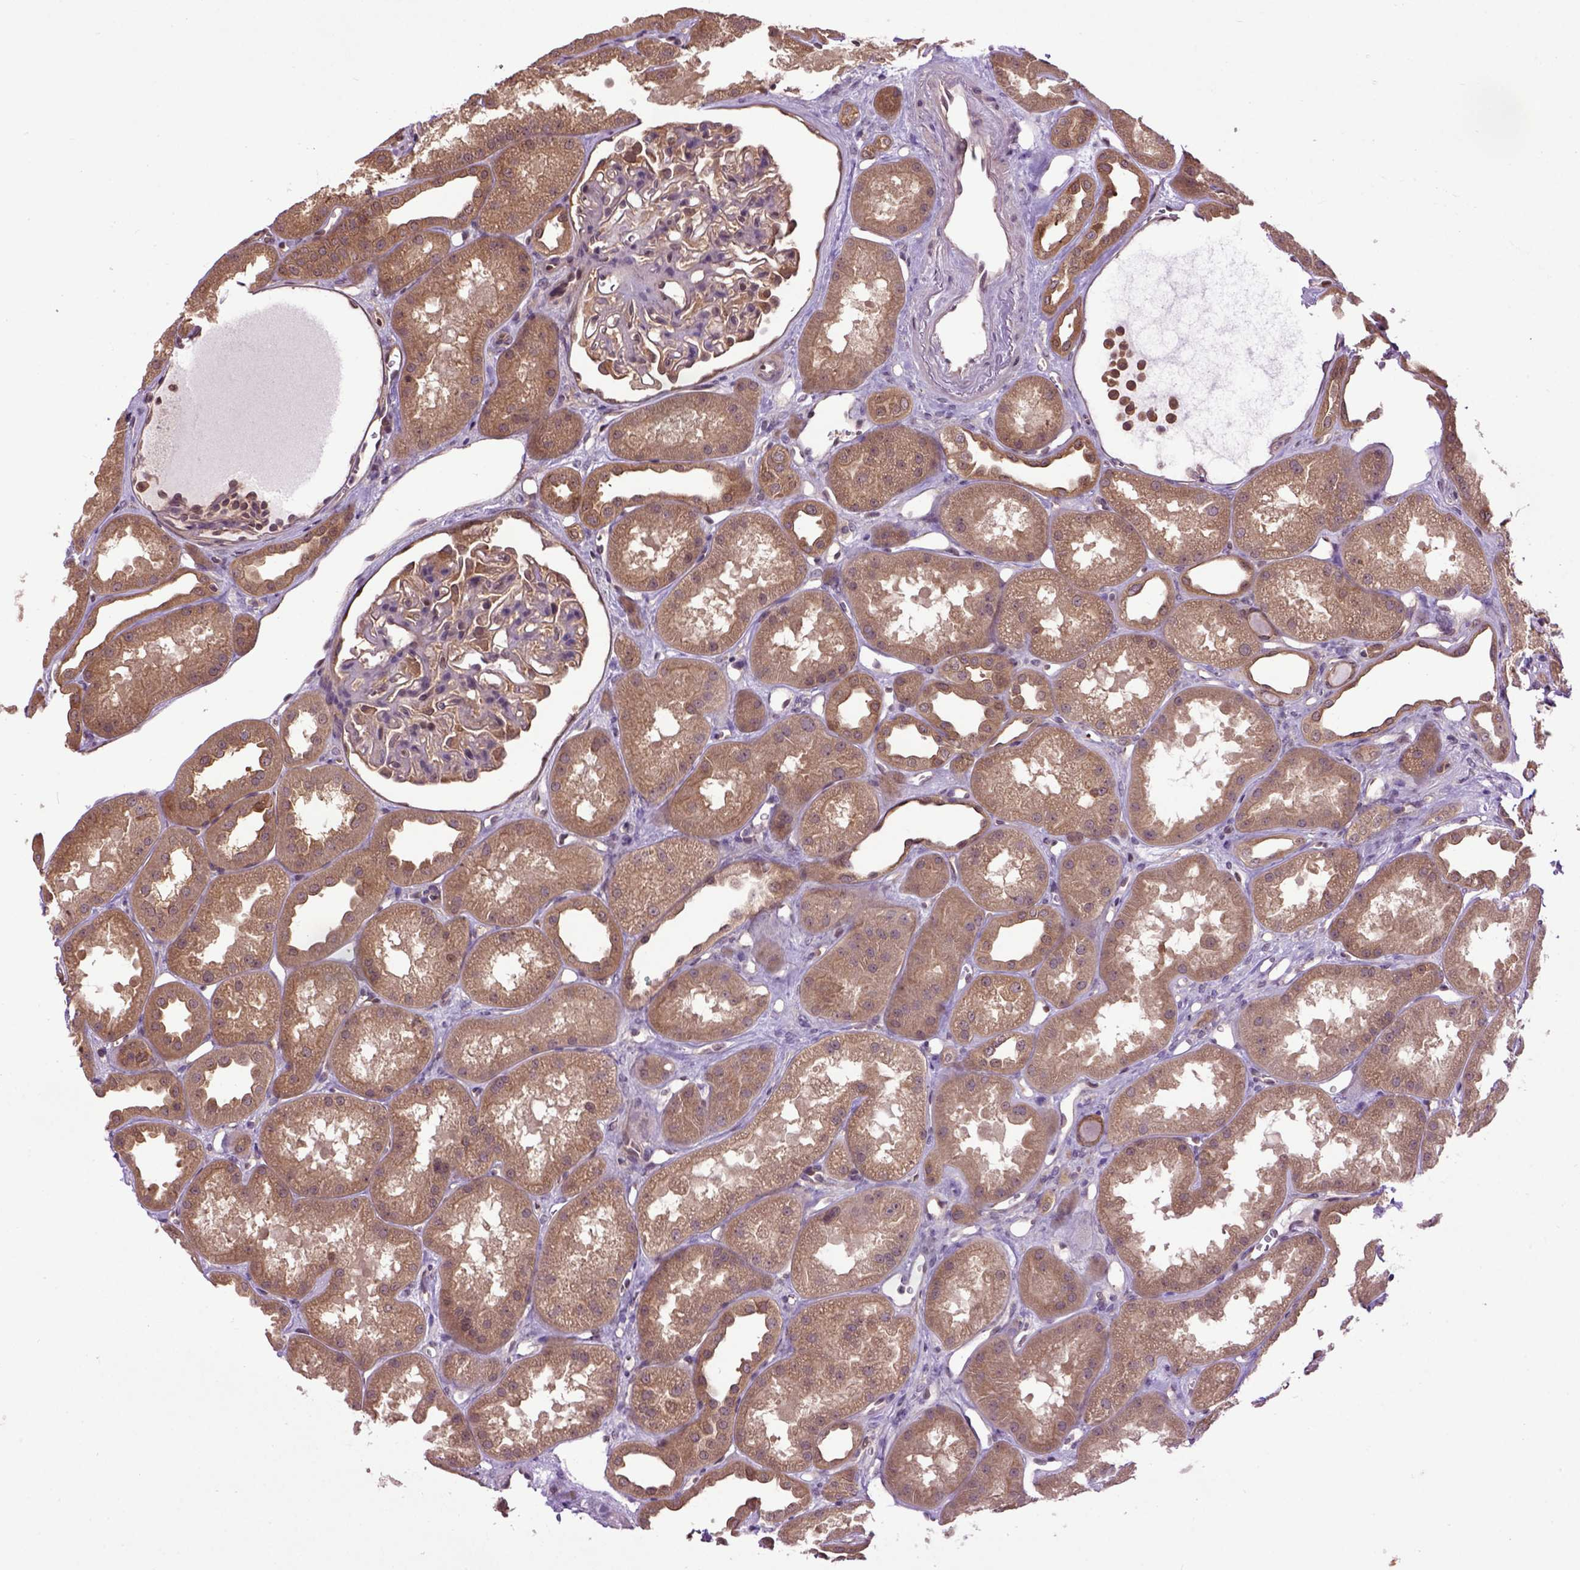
{"staining": {"intensity": "moderate", "quantity": "25%-75%", "location": "cytoplasmic/membranous"}, "tissue": "kidney", "cell_type": "Cells in glomeruli", "image_type": "normal", "snomed": [{"axis": "morphology", "description": "Normal tissue, NOS"}, {"axis": "topography", "description": "Kidney"}], "caption": "Kidney stained for a protein reveals moderate cytoplasmic/membranous positivity in cells in glomeruli. The staining is performed using DAB (3,3'-diaminobenzidine) brown chromogen to label protein expression. The nuclei are counter-stained blue using hematoxylin.", "gene": "WDR48", "patient": {"sex": "male", "age": 61}}